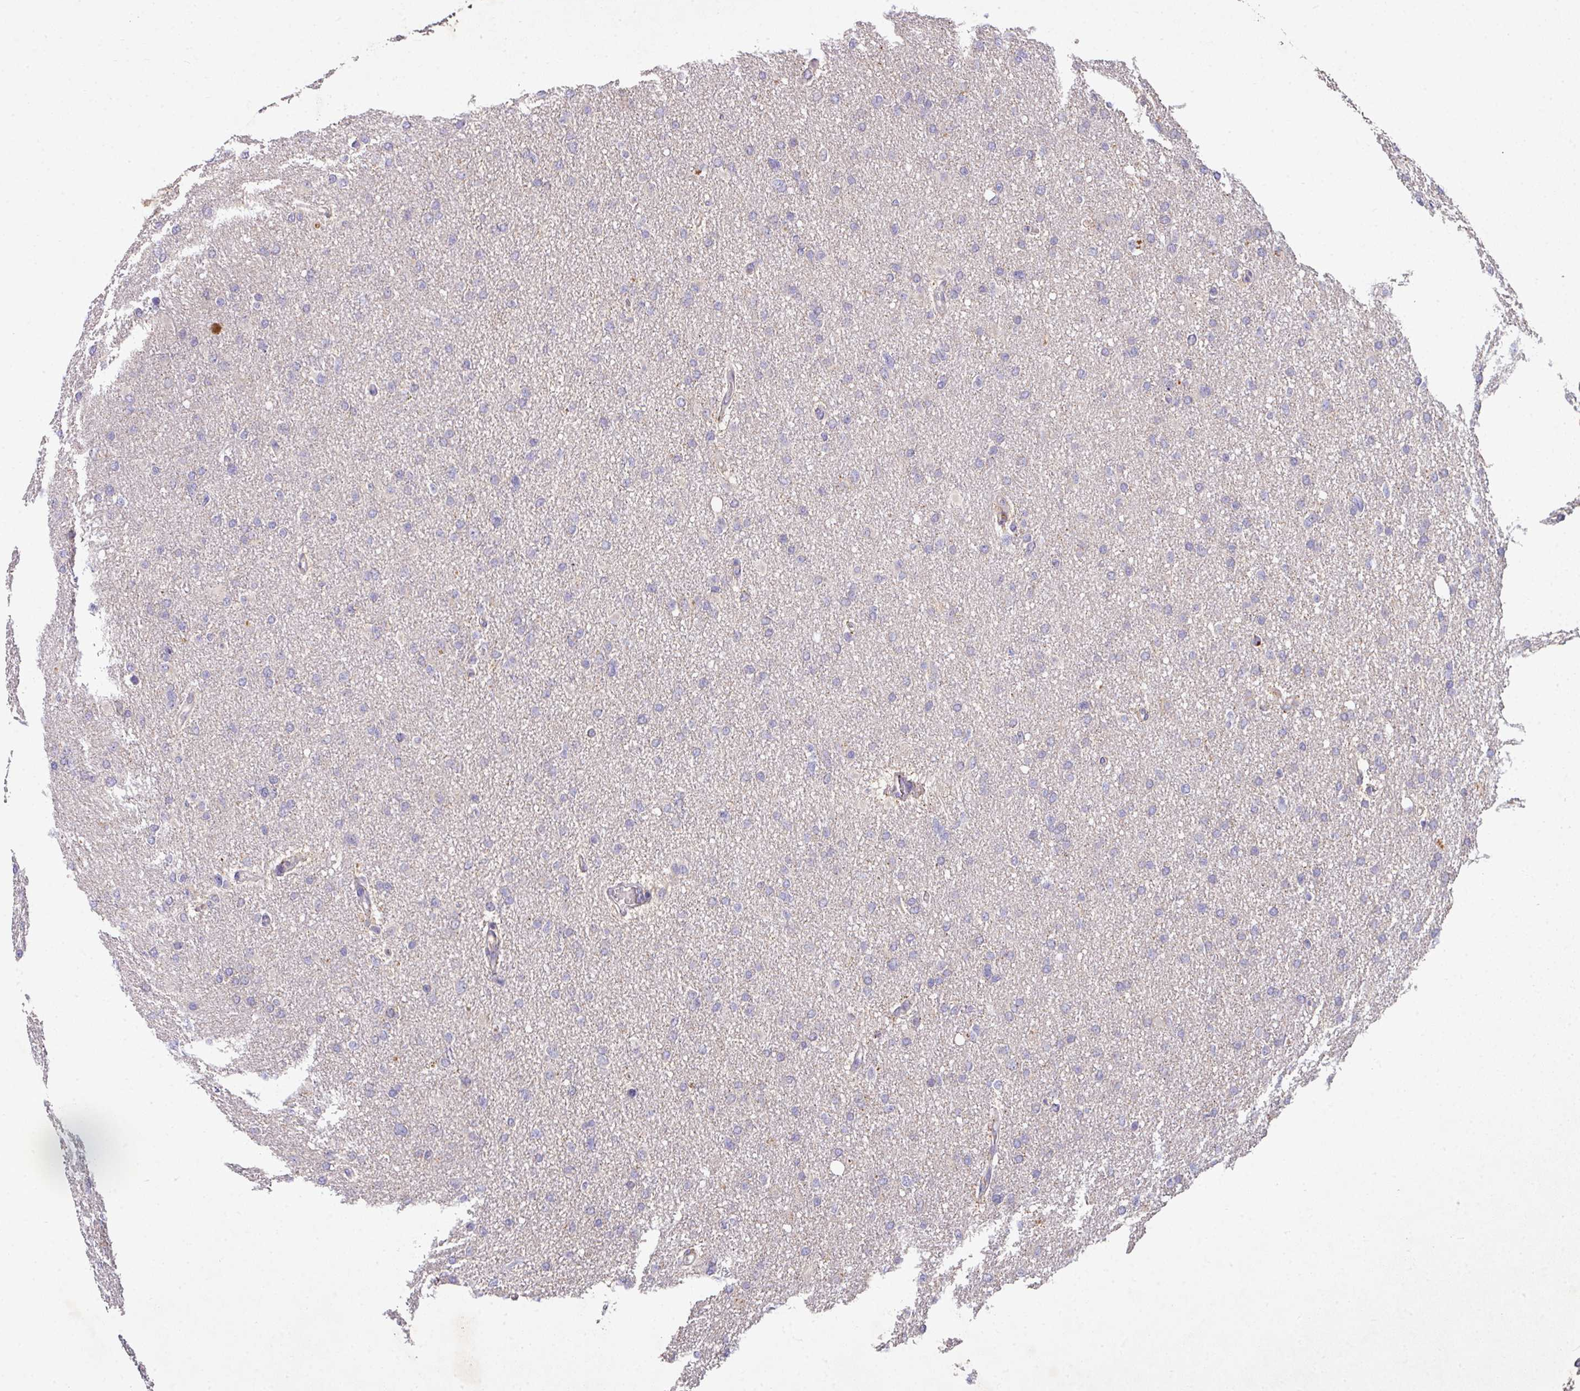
{"staining": {"intensity": "negative", "quantity": "none", "location": "none"}, "tissue": "glioma", "cell_type": "Tumor cells", "image_type": "cancer", "snomed": [{"axis": "morphology", "description": "Glioma, malignant, High grade"}, {"axis": "topography", "description": "Cerebral cortex"}], "caption": "This image is of glioma stained with IHC to label a protein in brown with the nuclei are counter-stained blue. There is no expression in tumor cells. (DAB immunohistochemistry with hematoxylin counter stain).", "gene": "AEBP2", "patient": {"sex": "female", "age": 36}}